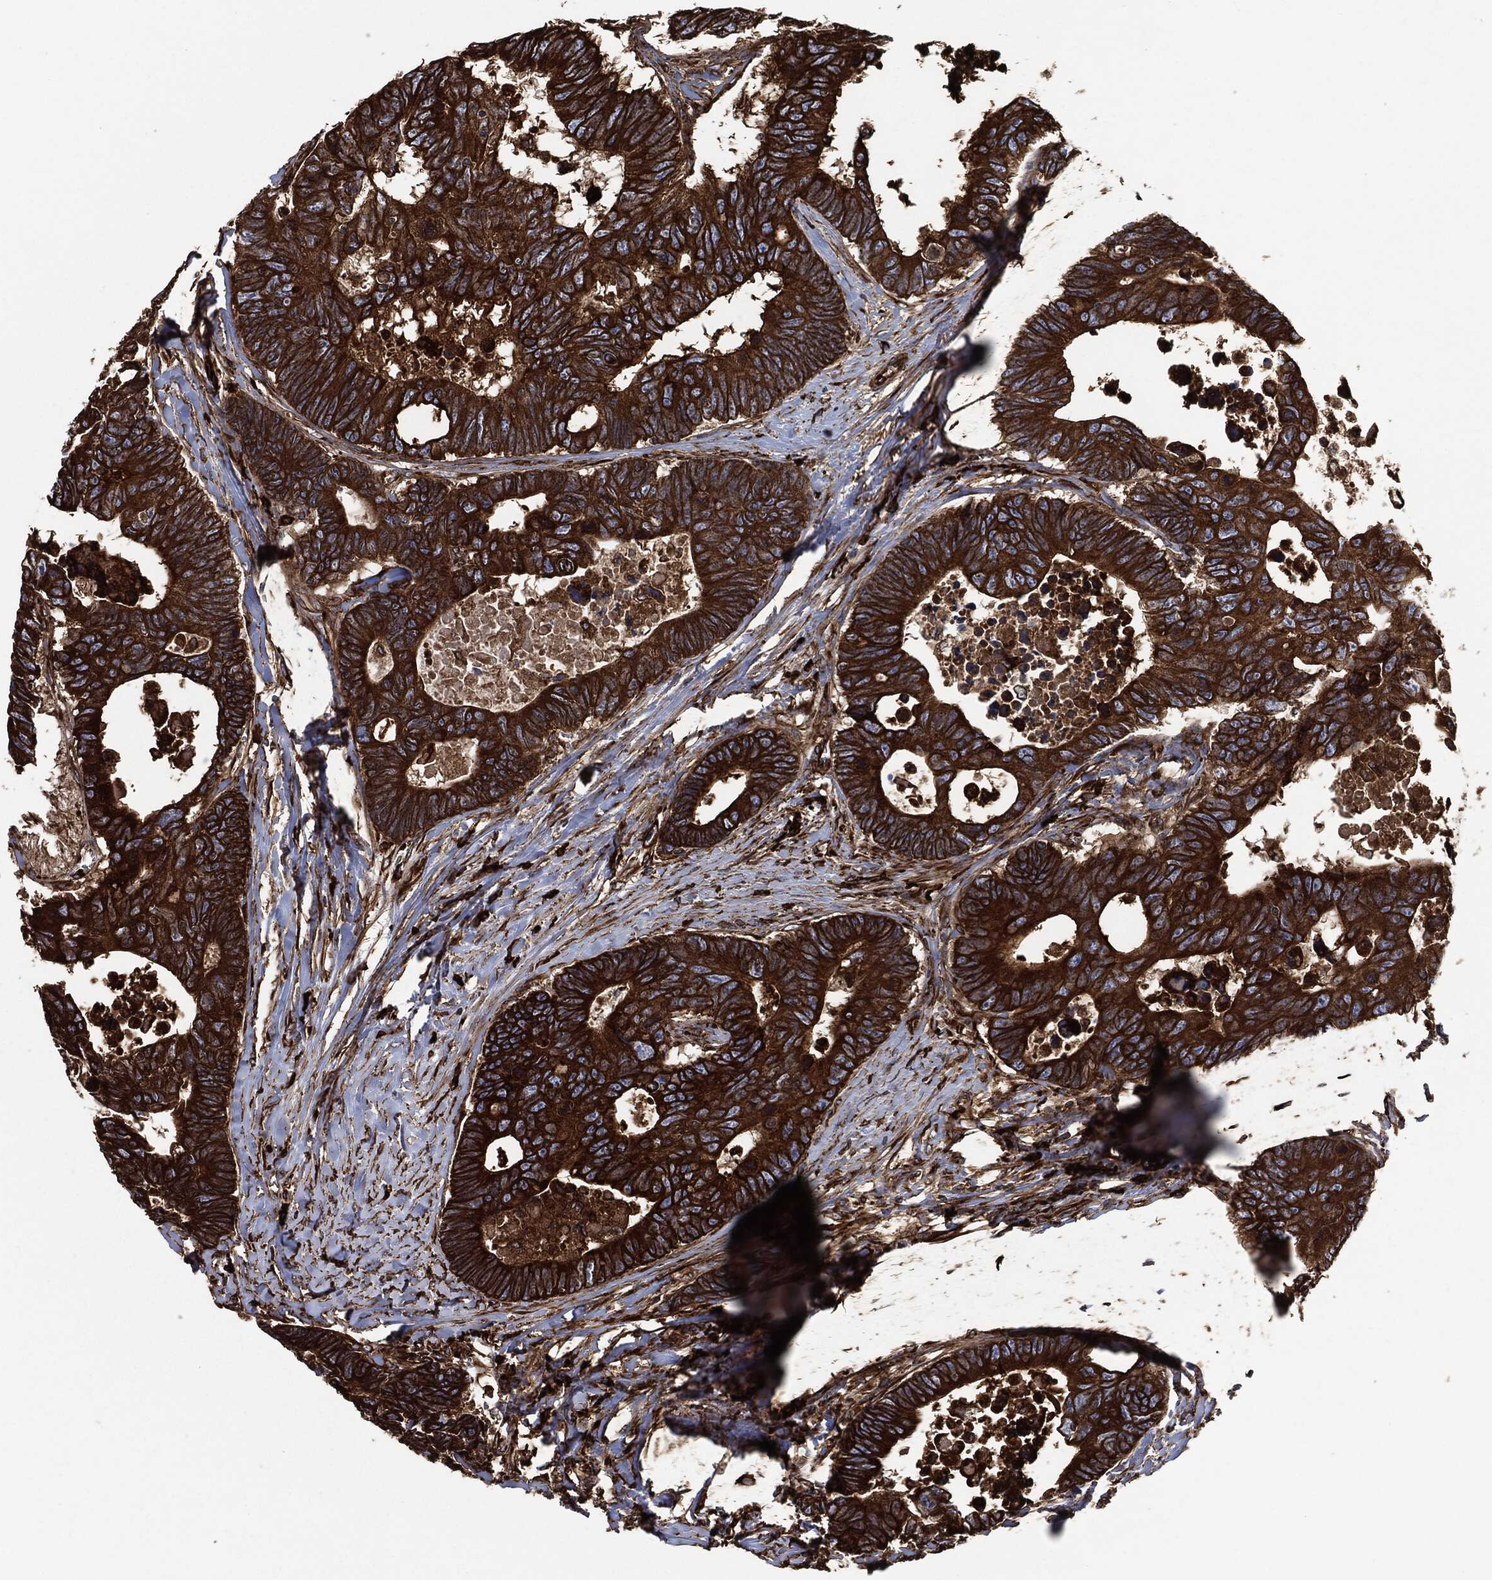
{"staining": {"intensity": "strong", "quantity": ">75%", "location": "cytoplasmic/membranous"}, "tissue": "colorectal cancer", "cell_type": "Tumor cells", "image_type": "cancer", "snomed": [{"axis": "morphology", "description": "Adenocarcinoma, NOS"}, {"axis": "topography", "description": "Colon"}], "caption": "Human colorectal cancer (adenocarcinoma) stained with a protein marker reveals strong staining in tumor cells.", "gene": "AMFR", "patient": {"sex": "female", "age": 77}}